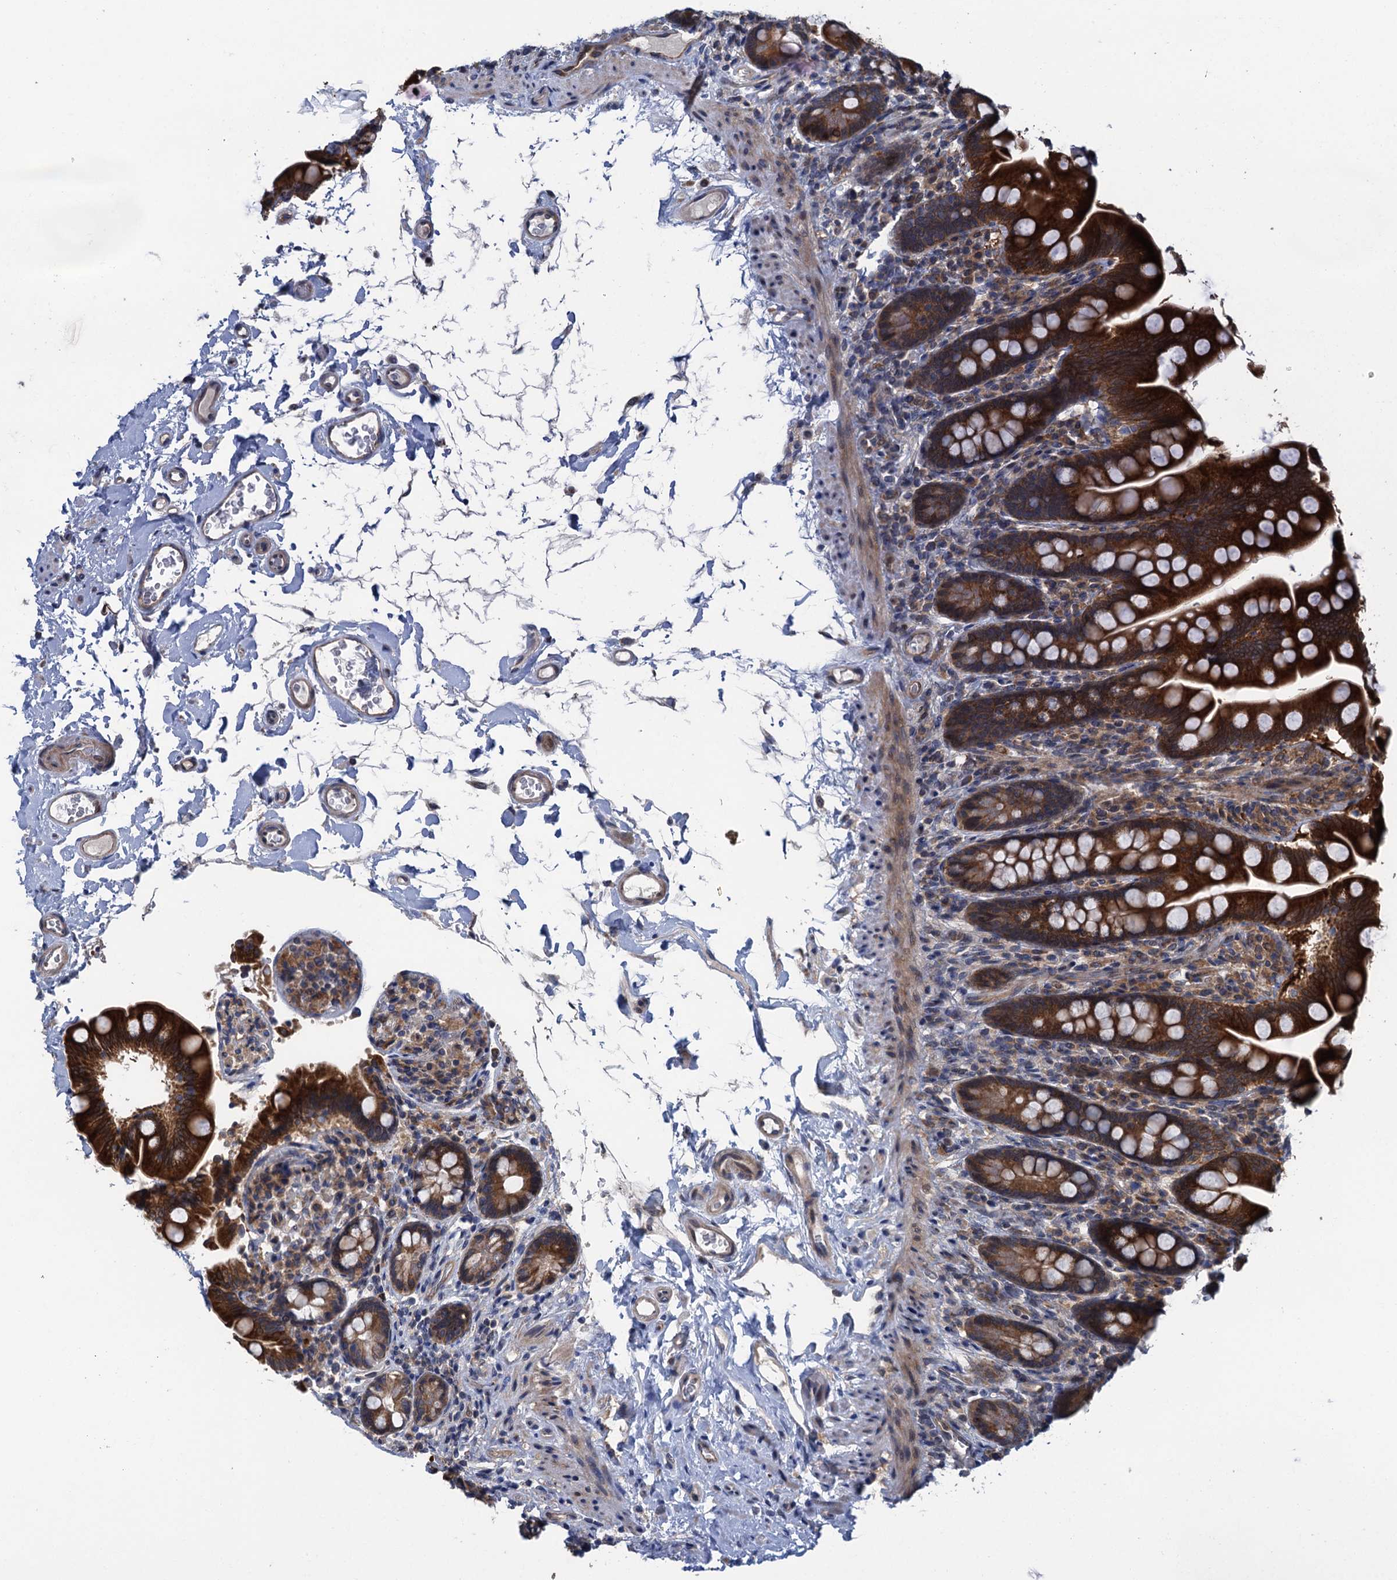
{"staining": {"intensity": "strong", "quantity": ">75%", "location": "cytoplasmic/membranous"}, "tissue": "small intestine", "cell_type": "Glandular cells", "image_type": "normal", "snomed": [{"axis": "morphology", "description": "Normal tissue, NOS"}, {"axis": "topography", "description": "Small intestine"}], "caption": "Small intestine stained with DAB (3,3'-diaminobenzidine) immunohistochemistry shows high levels of strong cytoplasmic/membranous expression in approximately >75% of glandular cells.", "gene": "CNTN5", "patient": {"sex": "female", "age": 64}}